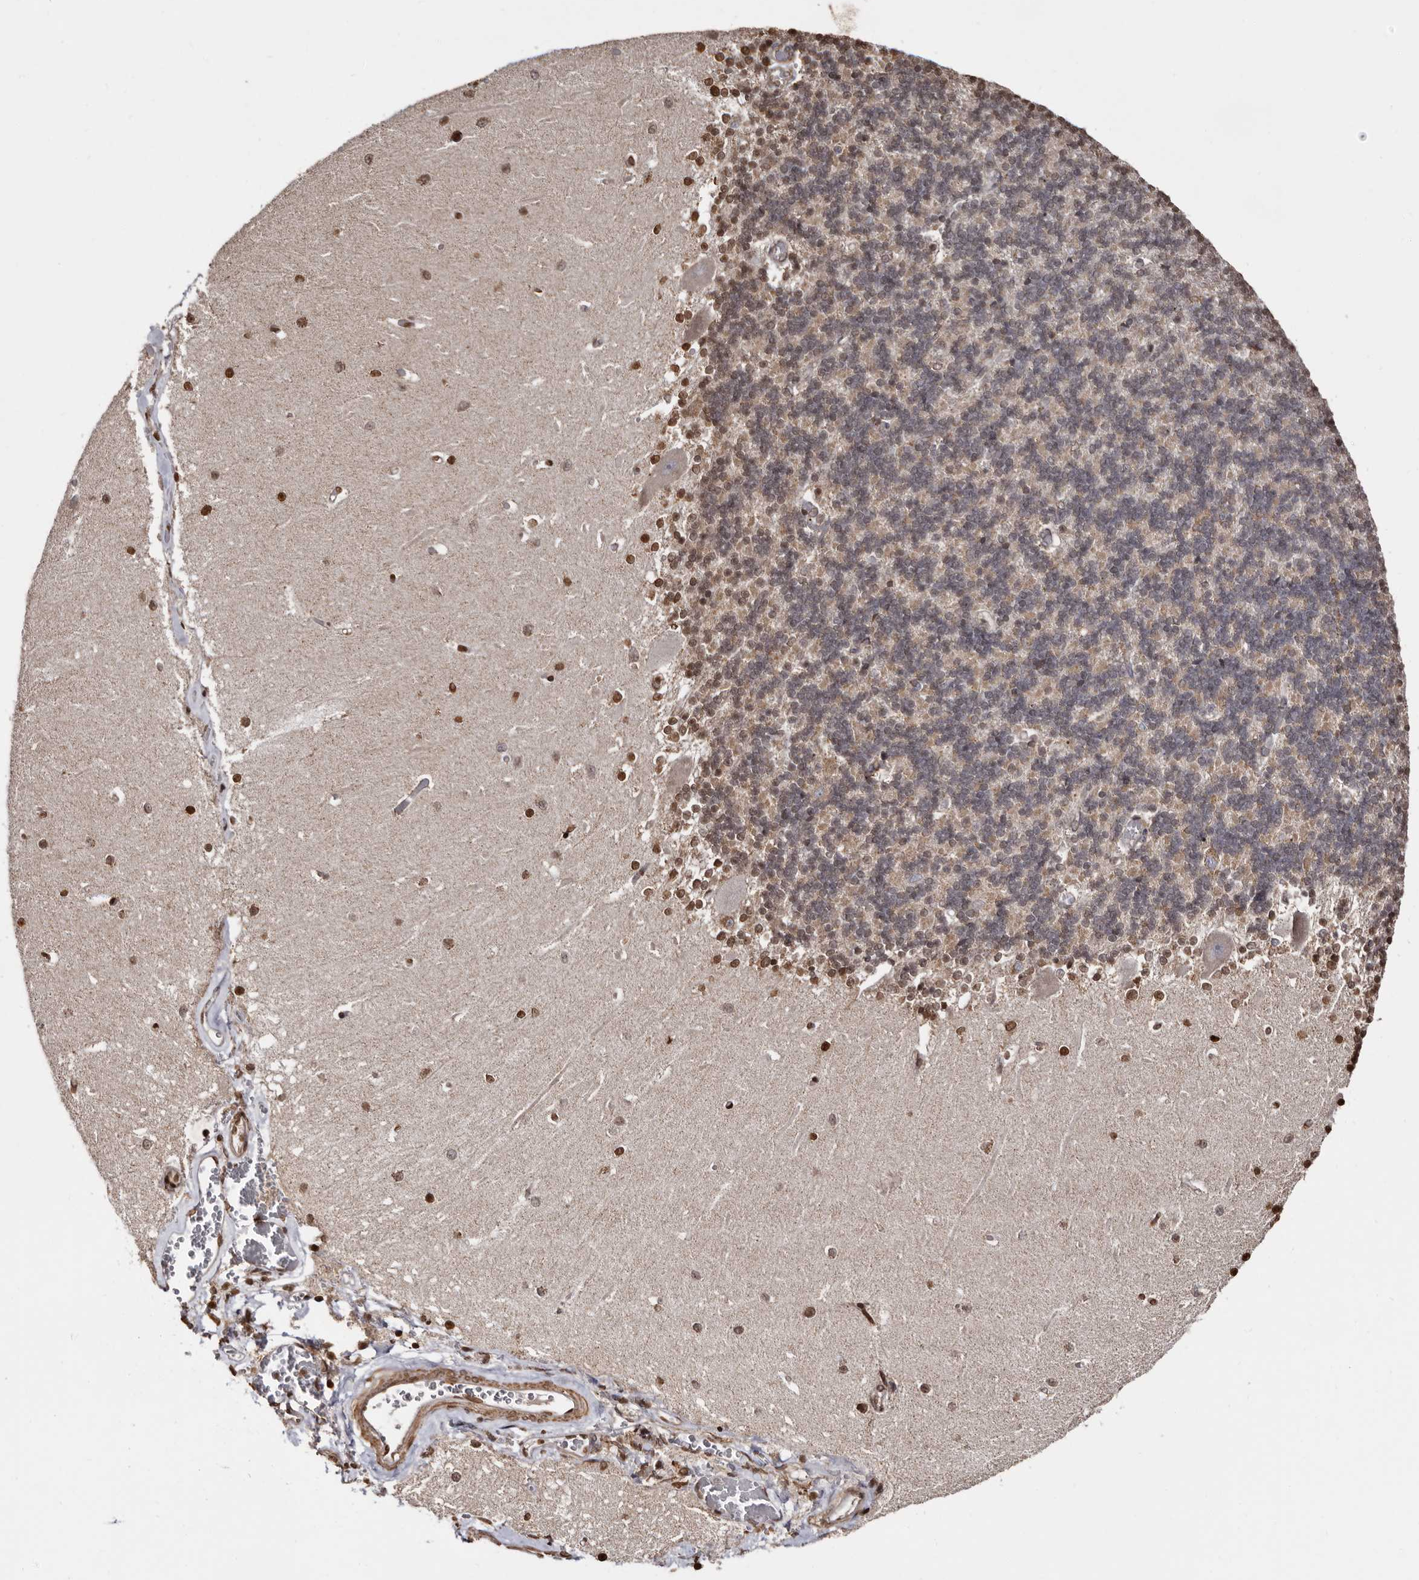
{"staining": {"intensity": "weak", "quantity": "<25%", "location": "cytoplasmic/membranous"}, "tissue": "cerebellum", "cell_type": "Cells in granular layer", "image_type": "normal", "snomed": [{"axis": "morphology", "description": "Normal tissue, NOS"}, {"axis": "topography", "description": "Cerebellum"}], "caption": "IHC photomicrograph of unremarkable cerebellum stained for a protein (brown), which displays no expression in cells in granular layer. Brightfield microscopy of IHC stained with DAB (3,3'-diaminobenzidine) (brown) and hematoxylin (blue), captured at high magnification.", "gene": "CCDC190", "patient": {"sex": "male", "age": 37}}